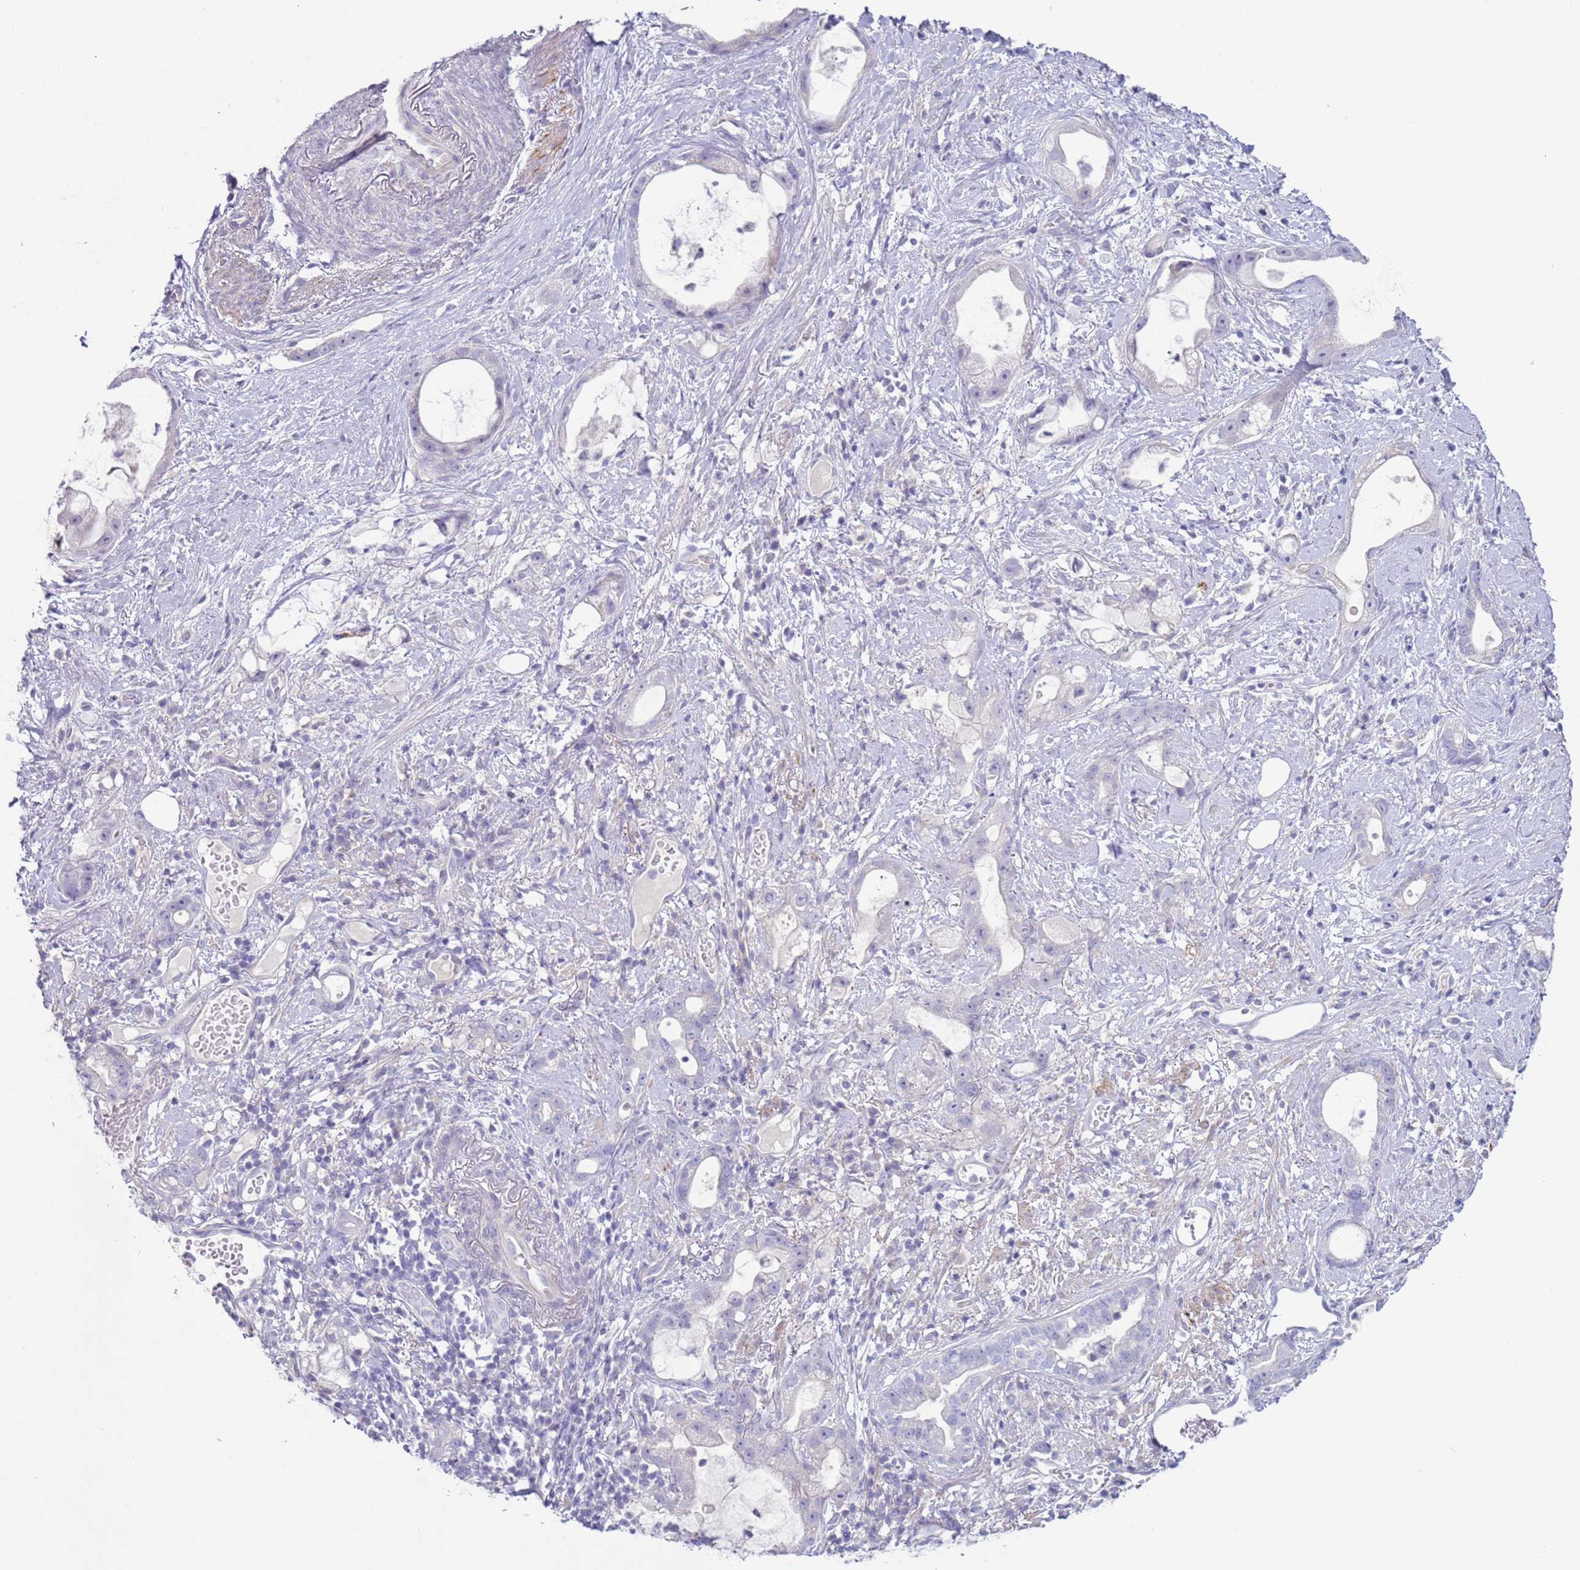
{"staining": {"intensity": "negative", "quantity": "none", "location": "none"}, "tissue": "stomach cancer", "cell_type": "Tumor cells", "image_type": "cancer", "snomed": [{"axis": "morphology", "description": "Adenocarcinoma, NOS"}, {"axis": "topography", "description": "Stomach"}], "caption": "Stomach cancer was stained to show a protein in brown. There is no significant staining in tumor cells.", "gene": "NPAP1", "patient": {"sex": "male", "age": 55}}